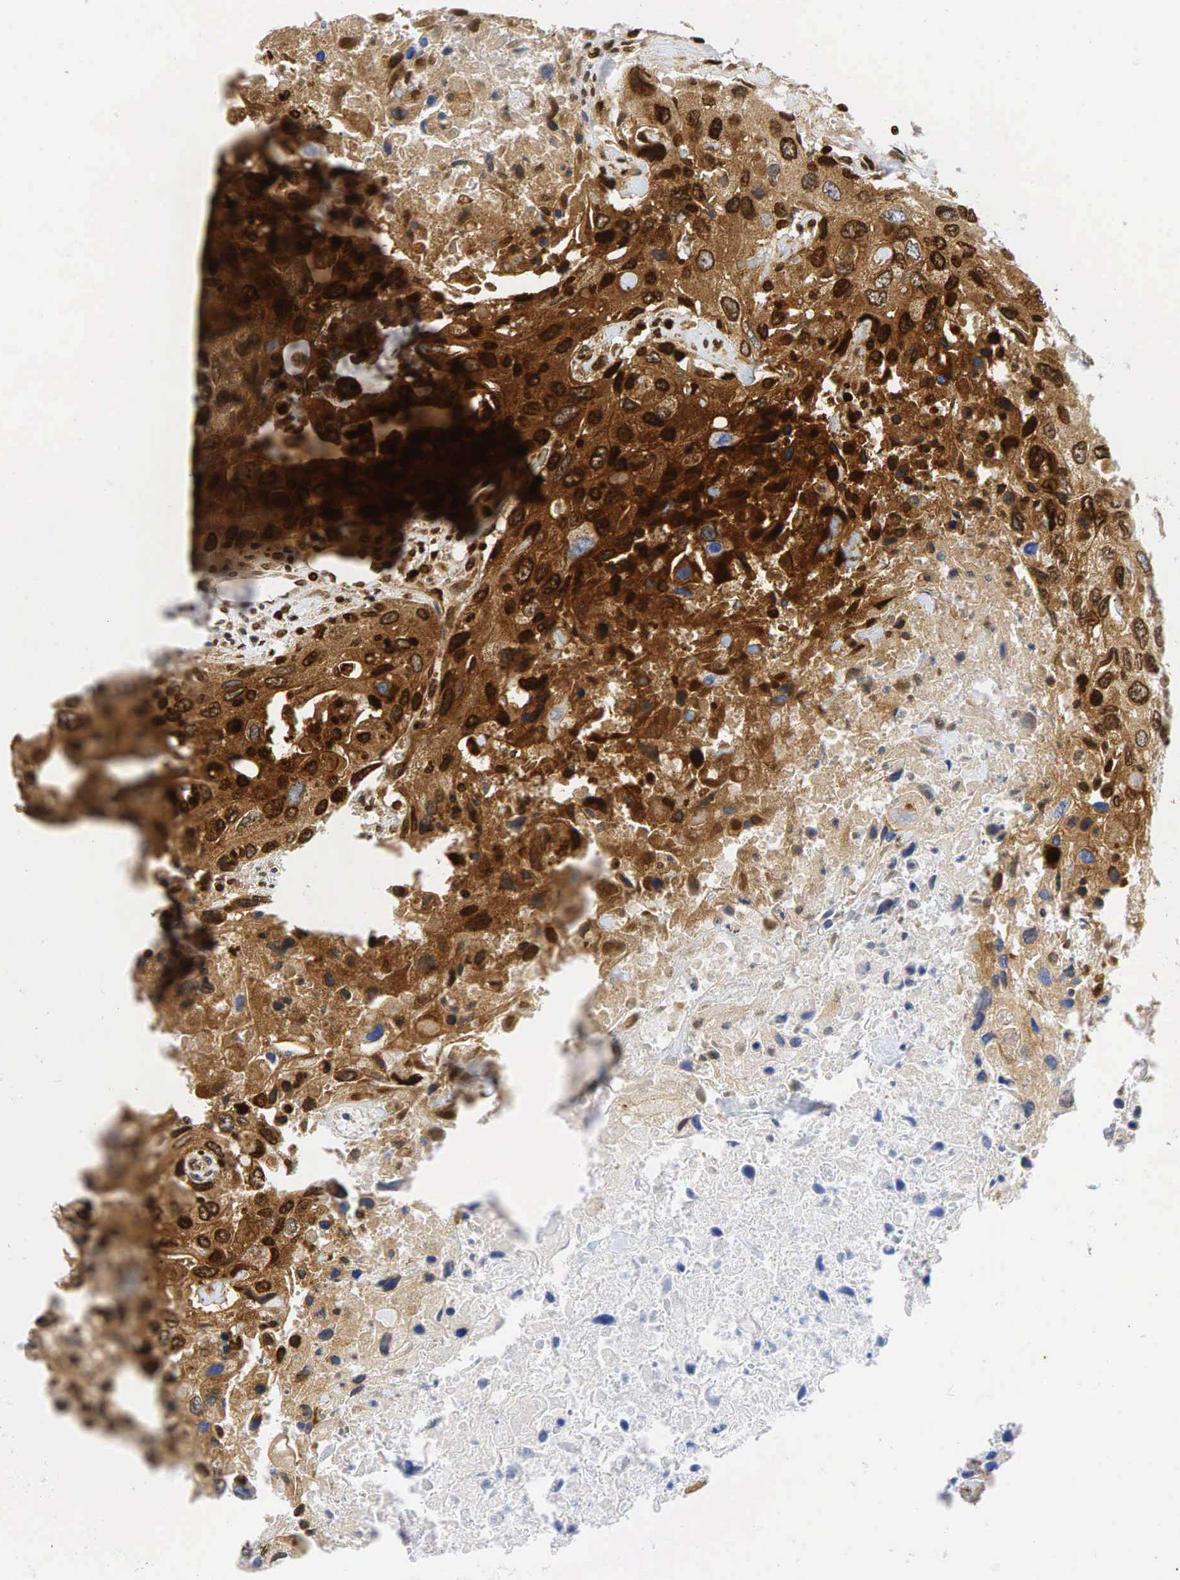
{"staining": {"intensity": "strong", "quantity": "25%-75%", "location": "cytoplasmic/membranous,nuclear"}, "tissue": "urothelial cancer", "cell_type": "Tumor cells", "image_type": "cancer", "snomed": [{"axis": "morphology", "description": "Urothelial carcinoma, High grade"}, {"axis": "topography", "description": "Urinary bladder"}], "caption": "This image demonstrates urothelial carcinoma (high-grade) stained with immunohistochemistry (IHC) to label a protein in brown. The cytoplasmic/membranous and nuclear of tumor cells show strong positivity for the protein. Nuclei are counter-stained blue.", "gene": "CEACAM5", "patient": {"sex": "male", "age": 71}}